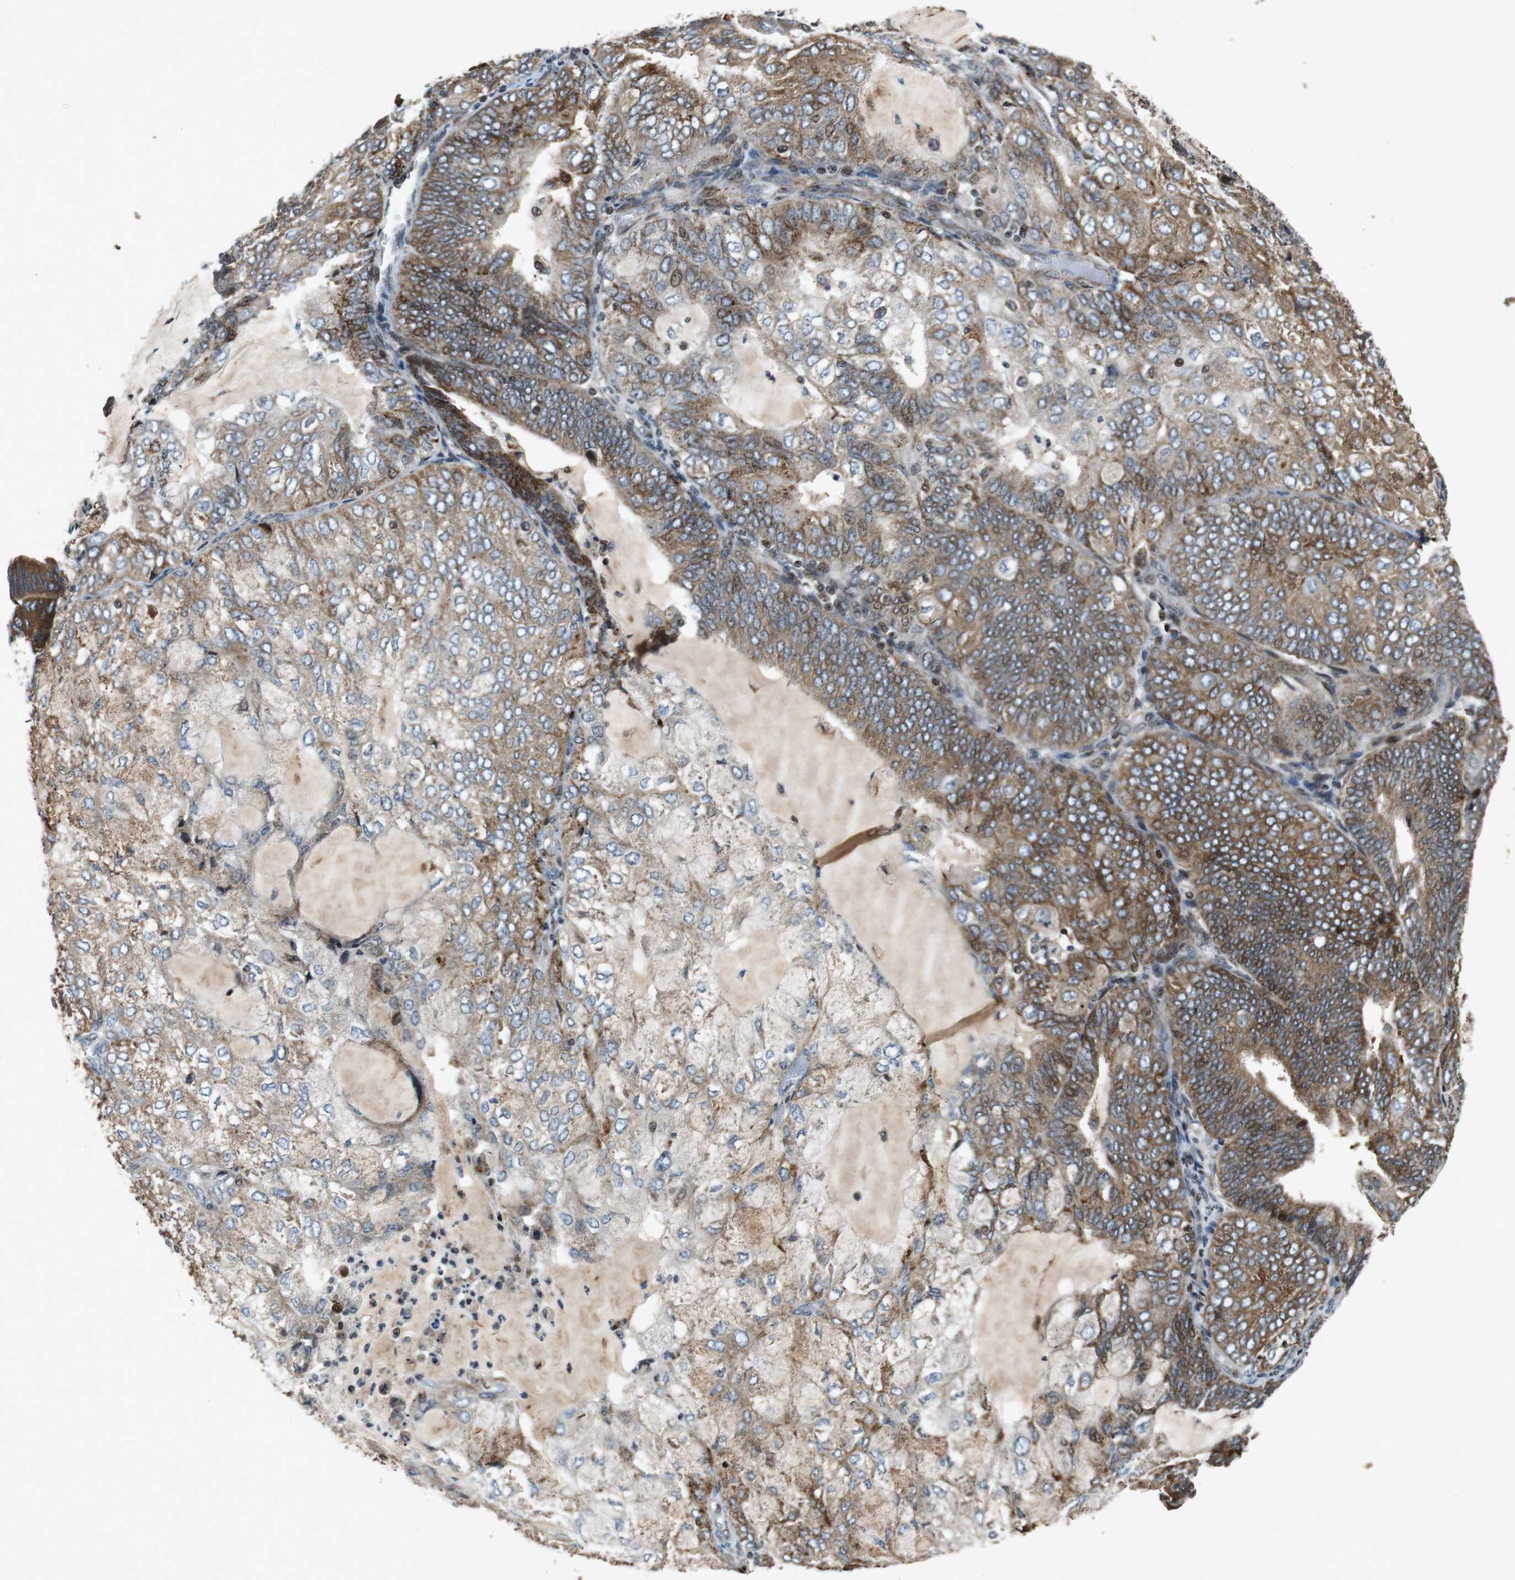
{"staining": {"intensity": "moderate", "quantity": ">75%", "location": "cytoplasmic/membranous"}, "tissue": "endometrial cancer", "cell_type": "Tumor cells", "image_type": "cancer", "snomed": [{"axis": "morphology", "description": "Adenocarcinoma, NOS"}, {"axis": "topography", "description": "Endometrium"}], "caption": "This image shows endometrial adenocarcinoma stained with immunohistochemistry to label a protein in brown. The cytoplasmic/membranous of tumor cells show moderate positivity for the protein. Nuclei are counter-stained blue.", "gene": "TUBA4A", "patient": {"sex": "female", "age": 81}}